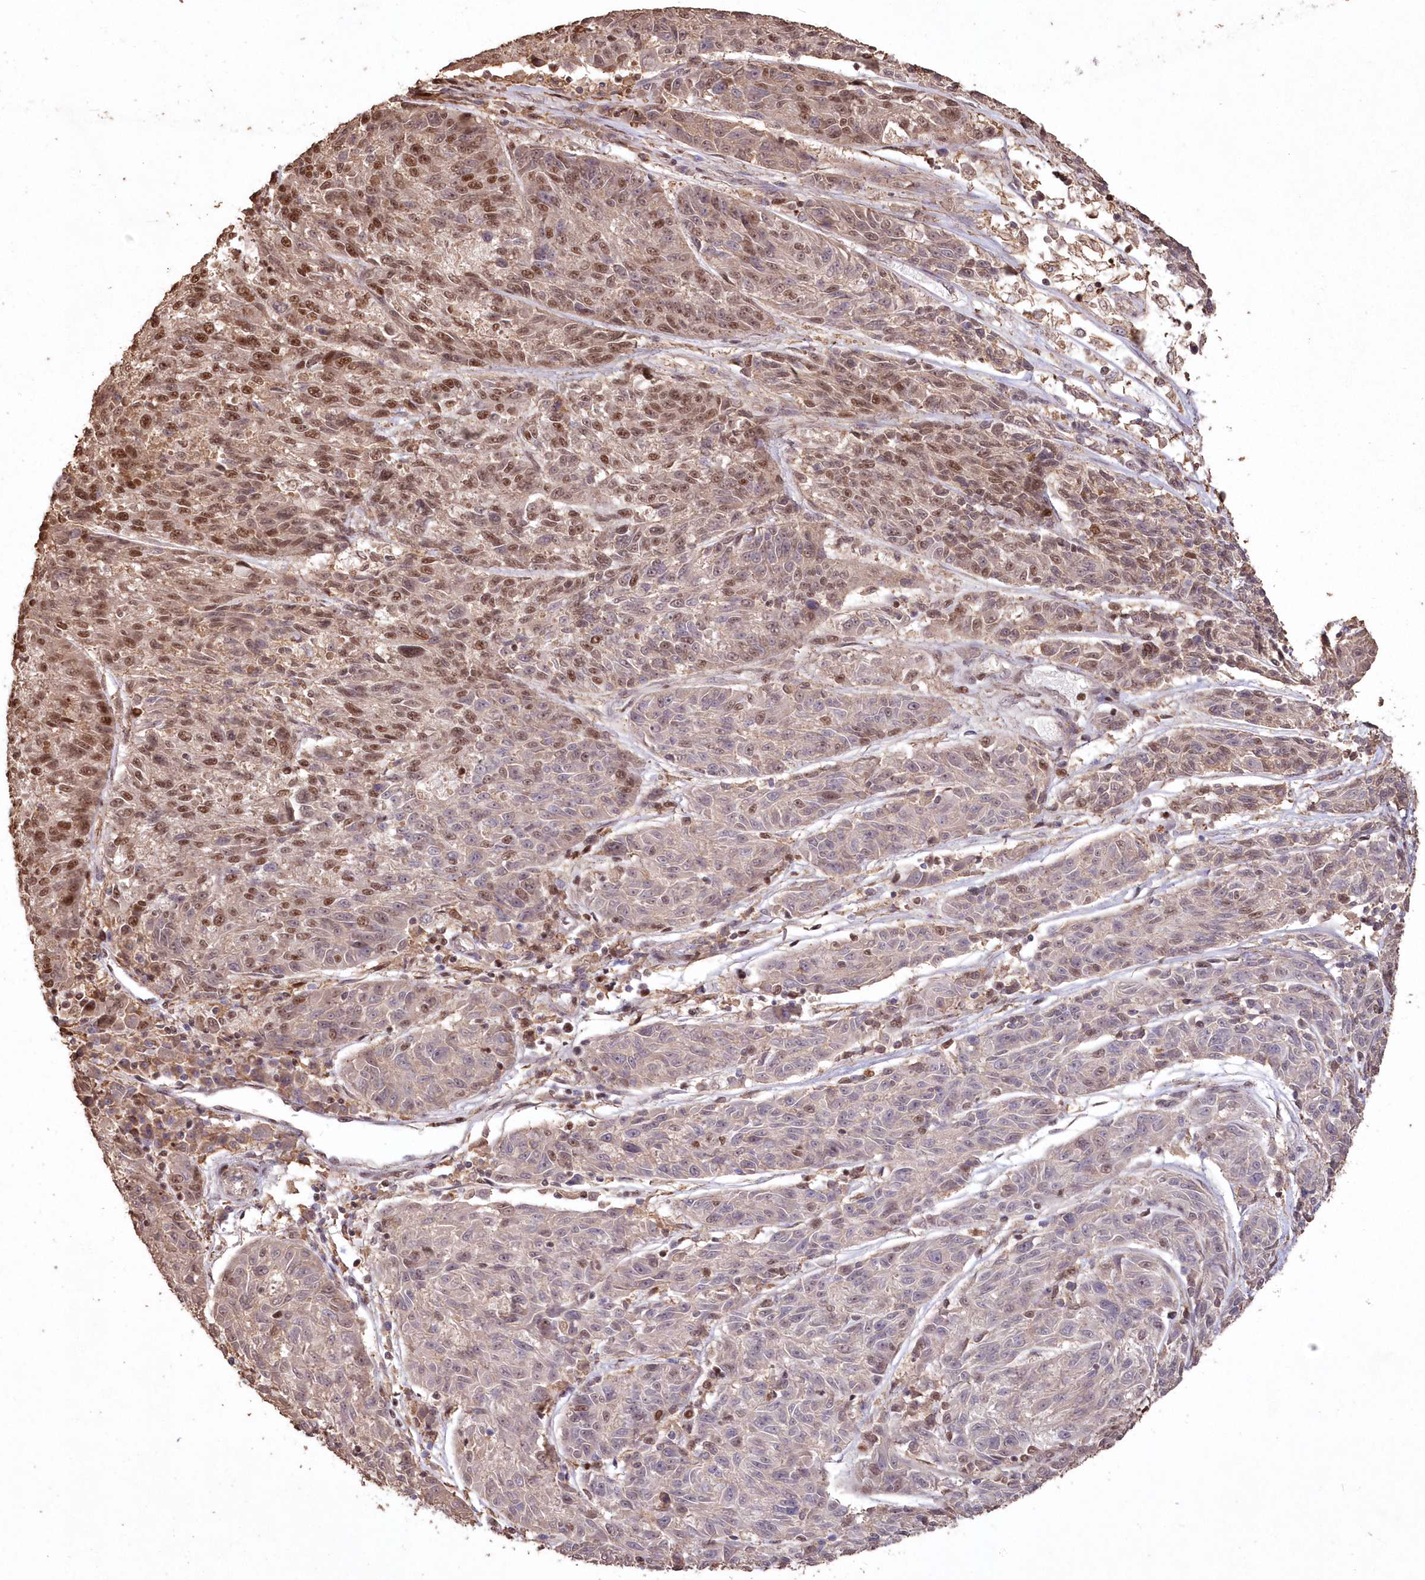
{"staining": {"intensity": "moderate", "quantity": "<25%", "location": "nuclear"}, "tissue": "melanoma", "cell_type": "Tumor cells", "image_type": "cancer", "snomed": [{"axis": "morphology", "description": "Malignant melanoma, NOS"}, {"axis": "topography", "description": "Skin"}], "caption": "Moderate nuclear positivity for a protein is present in about <25% of tumor cells of malignant melanoma using immunohistochemistry (IHC).", "gene": "PDS5A", "patient": {"sex": "male", "age": 53}}